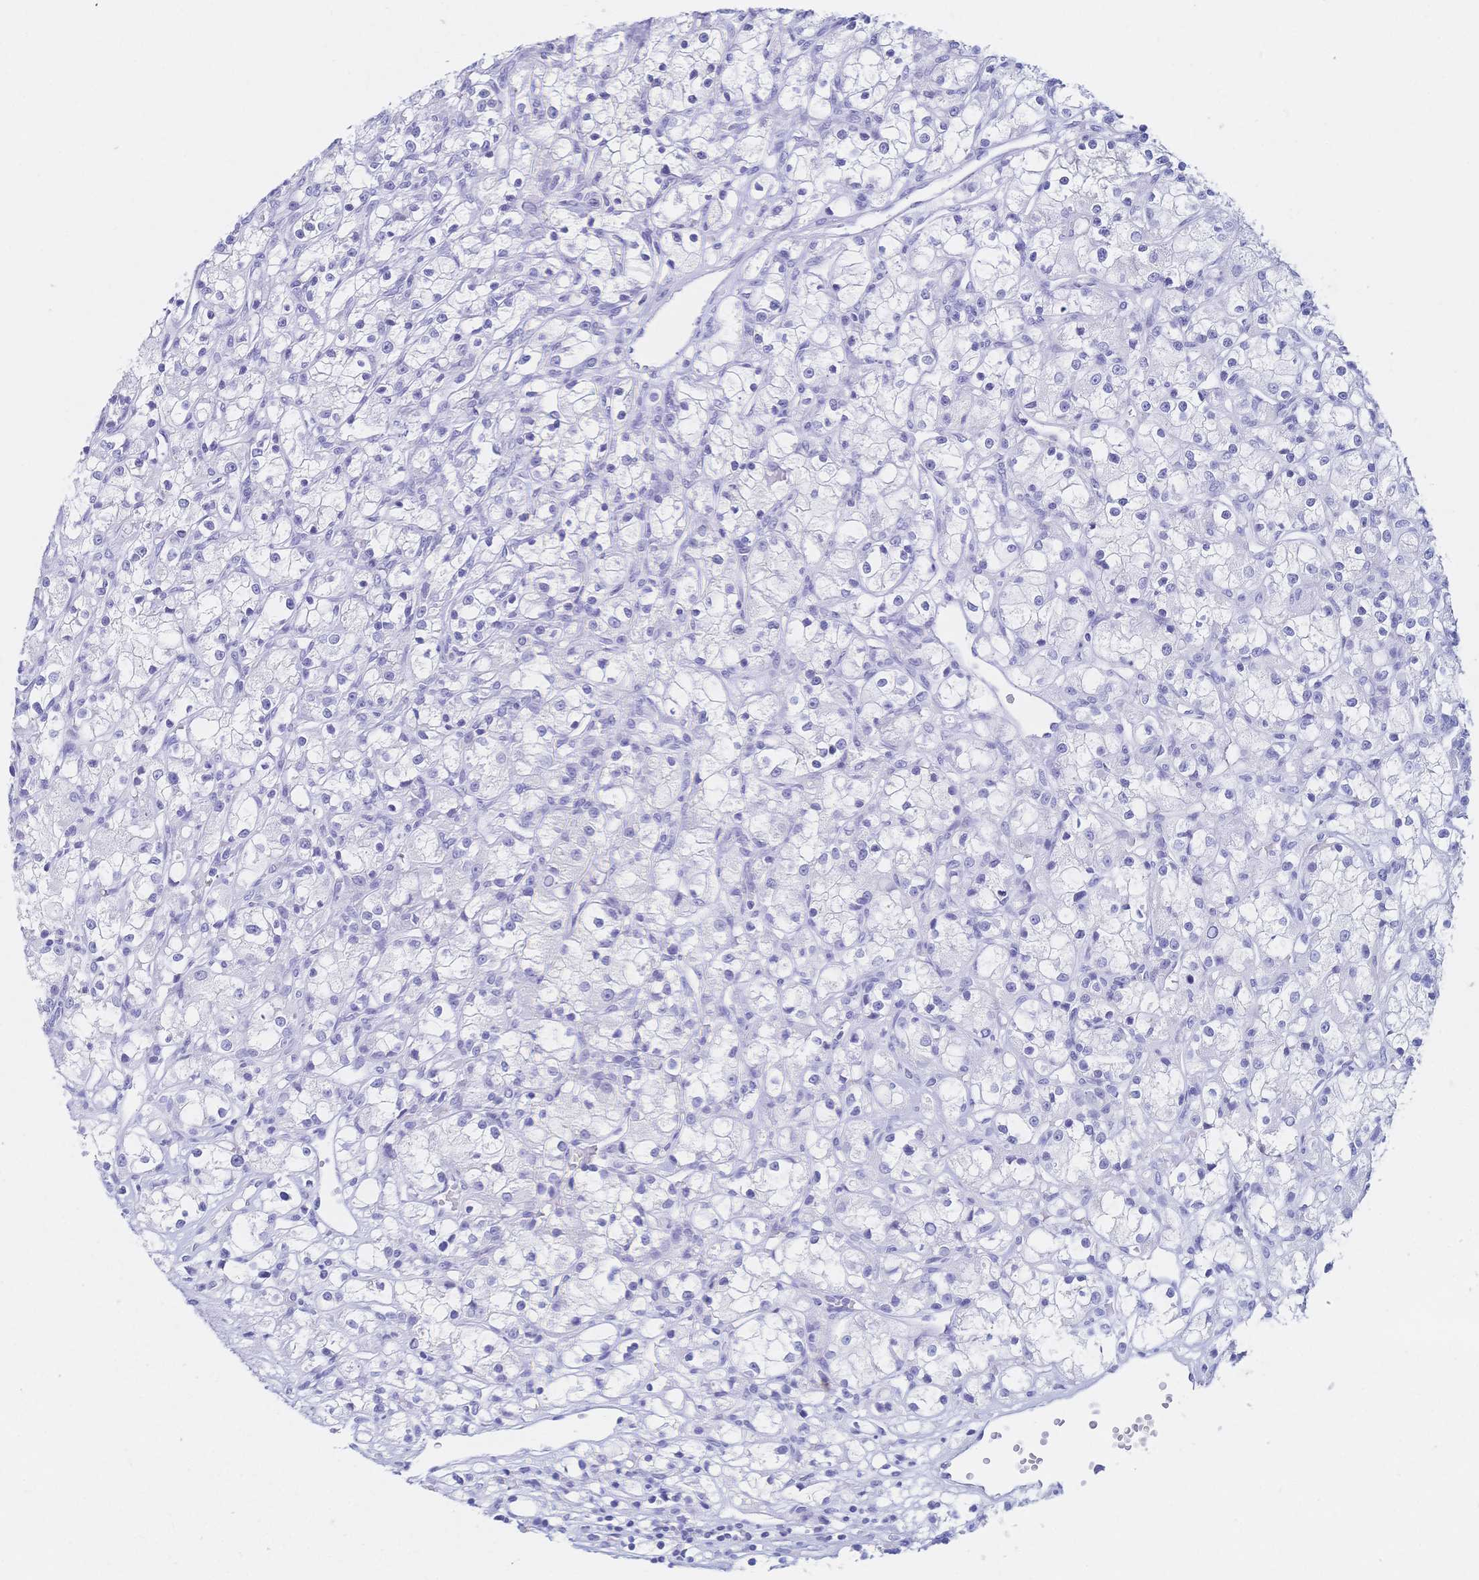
{"staining": {"intensity": "negative", "quantity": "none", "location": "none"}, "tissue": "renal cancer", "cell_type": "Tumor cells", "image_type": "cancer", "snomed": [{"axis": "morphology", "description": "Adenocarcinoma, NOS"}, {"axis": "topography", "description": "Kidney"}], "caption": "DAB (3,3'-diaminobenzidine) immunohistochemical staining of human adenocarcinoma (renal) shows no significant expression in tumor cells.", "gene": "MEP1B", "patient": {"sex": "female", "age": 59}}